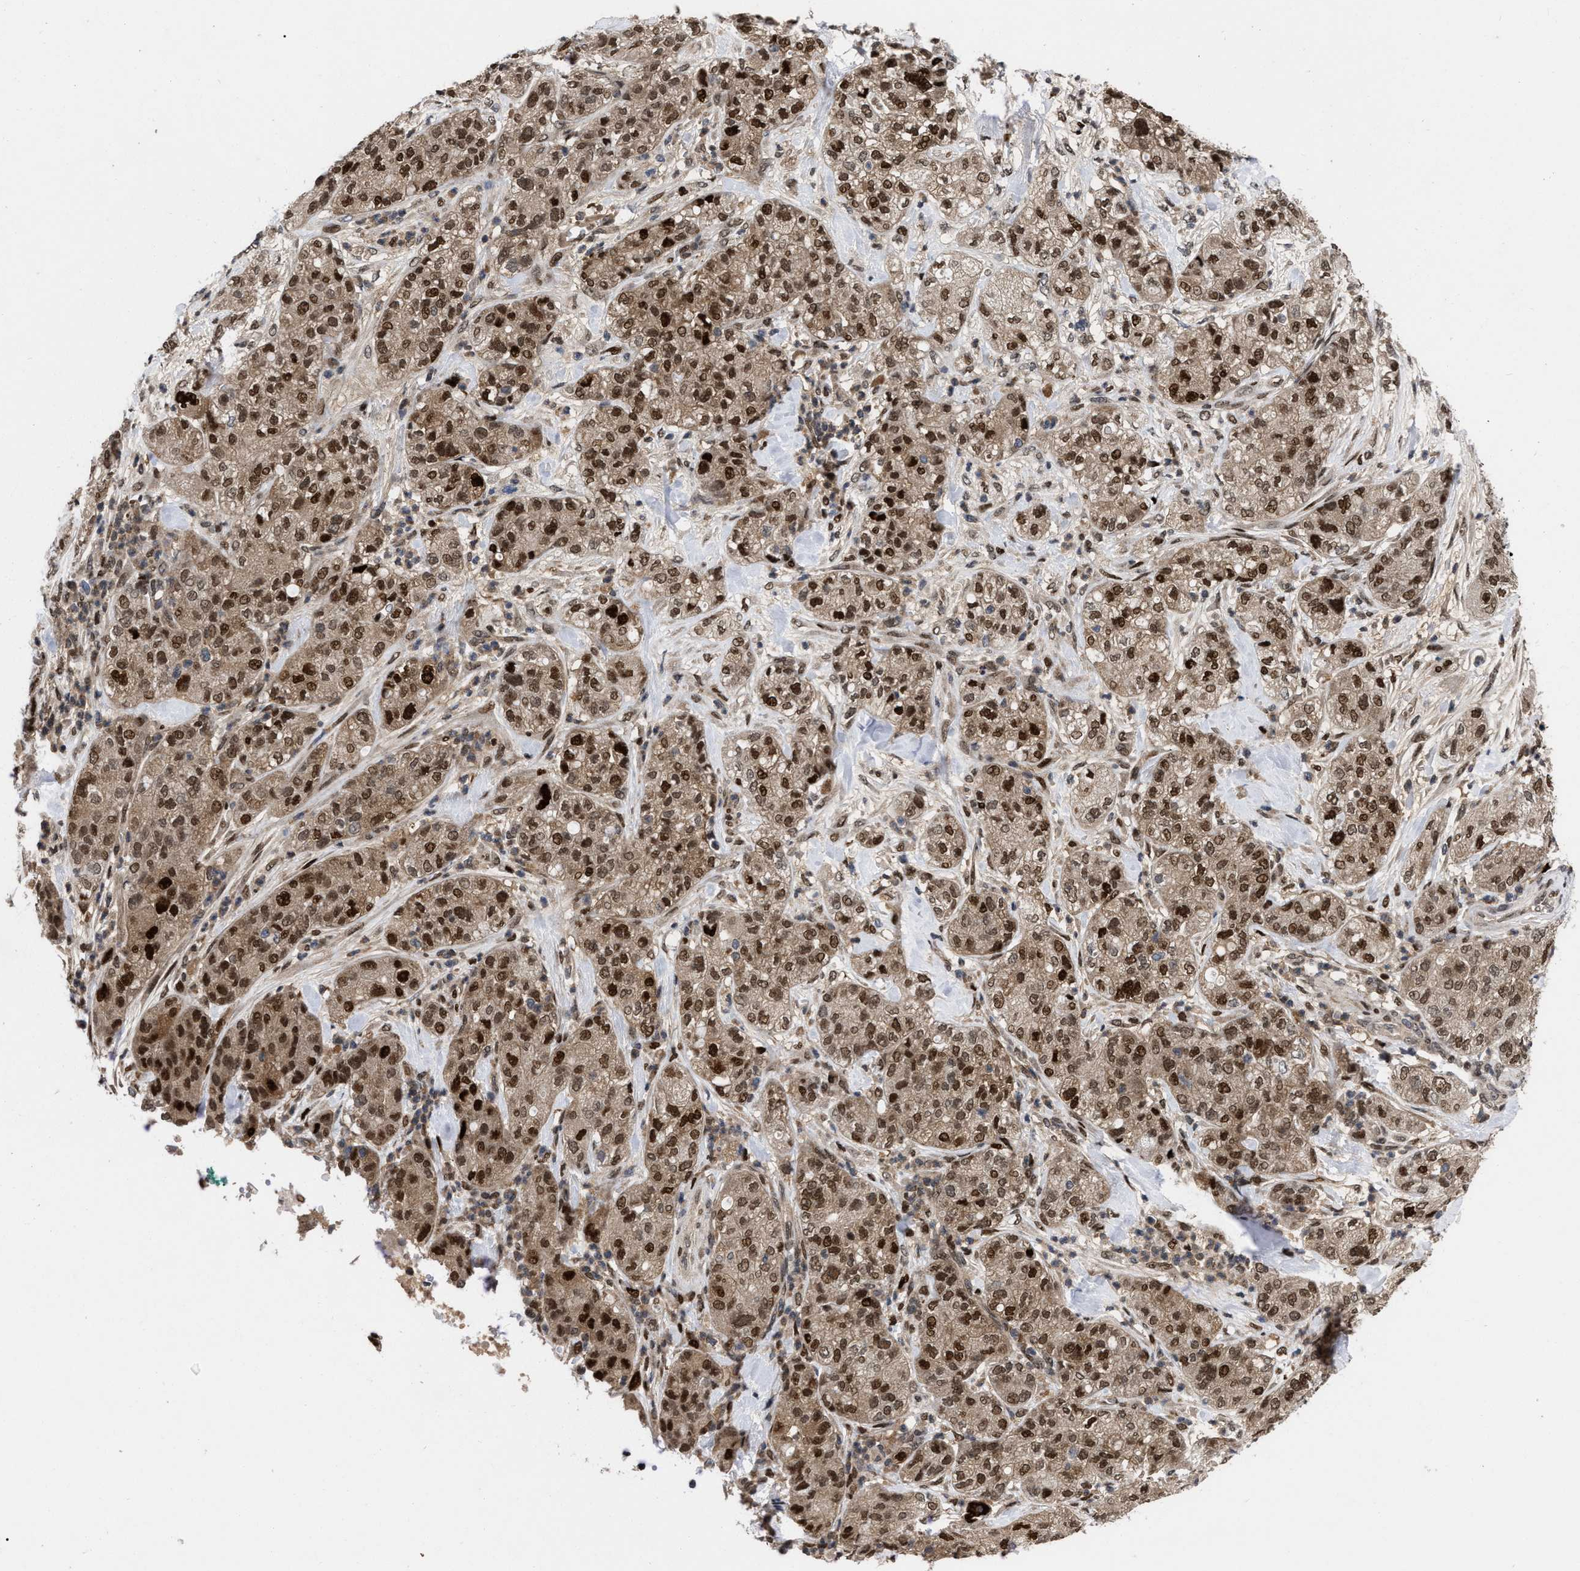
{"staining": {"intensity": "strong", "quantity": "25%-75%", "location": "cytoplasmic/membranous,nuclear"}, "tissue": "pancreatic cancer", "cell_type": "Tumor cells", "image_type": "cancer", "snomed": [{"axis": "morphology", "description": "Adenocarcinoma, NOS"}, {"axis": "topography", "description": "Pancreas"}], "caption": "Strong cytoplasmic/membranous and nuclear protein staining is appreciated in approximately 25%-75% of tumor cells in pancreatic cancer (adenocarcinoma).", "gene": "MDM4", "patient": {"sex": "female", "age": 78}}